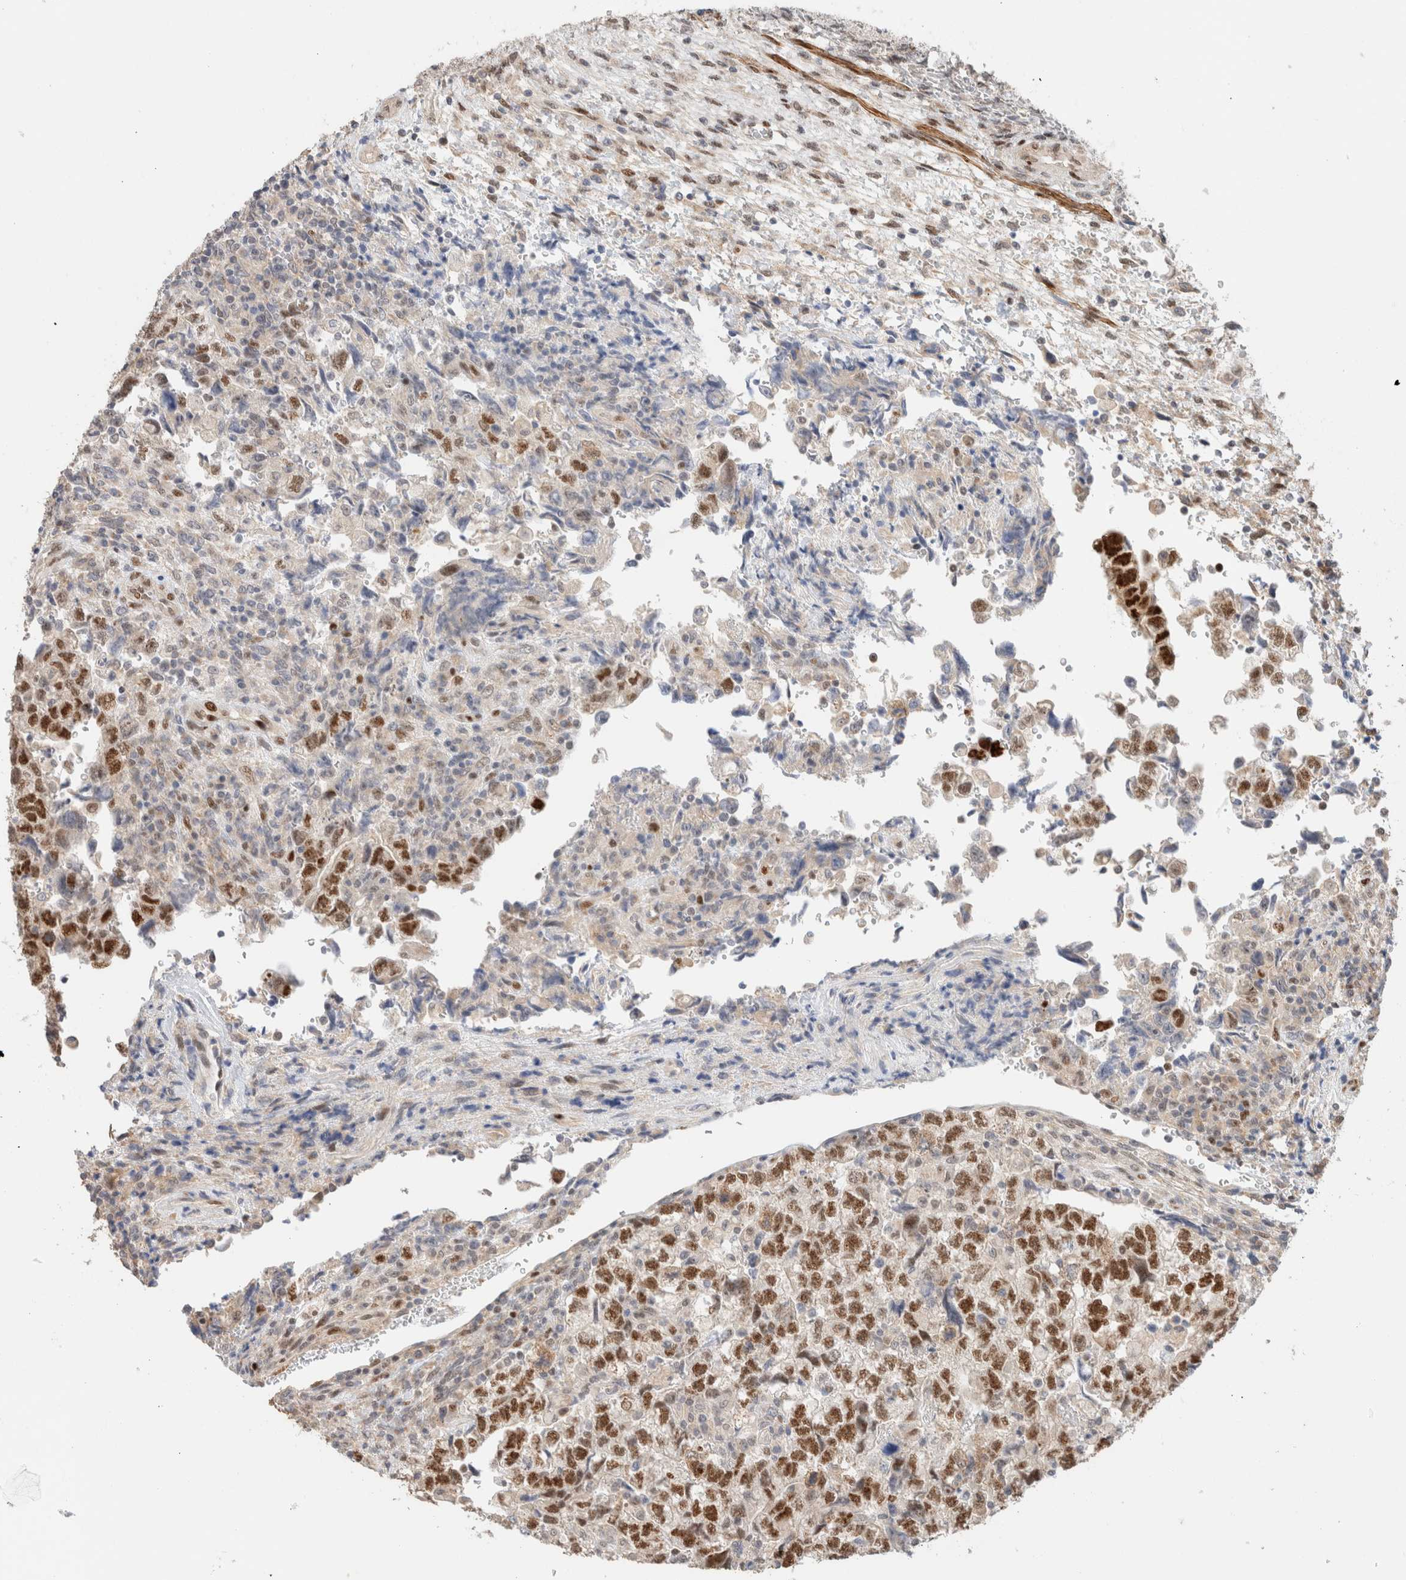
{"staining": {"intensity": "moderate", "quantity": ">75%", "location": "nuclear"}, "tissue": "testis cancer", "cell_type": "Tumor cells", "image_type": "cancer", "snomed": [{"axis": "morphology", "description": "Normal tissue, NOS"}, {"axis": "morphology", "description": "Carcinoma, Embryonal, NOS"}, {"axis": "topography", "description": "Testis"}], "caption": "Immunohistochemistry (IHC) (DAB) staining of human embryonal carcinoma (testis) shows moderate nuclear protein expression in approximately >75% of tumor cells.", "gene": "ID3", "patient": {"sex": "male", "age": 36}}